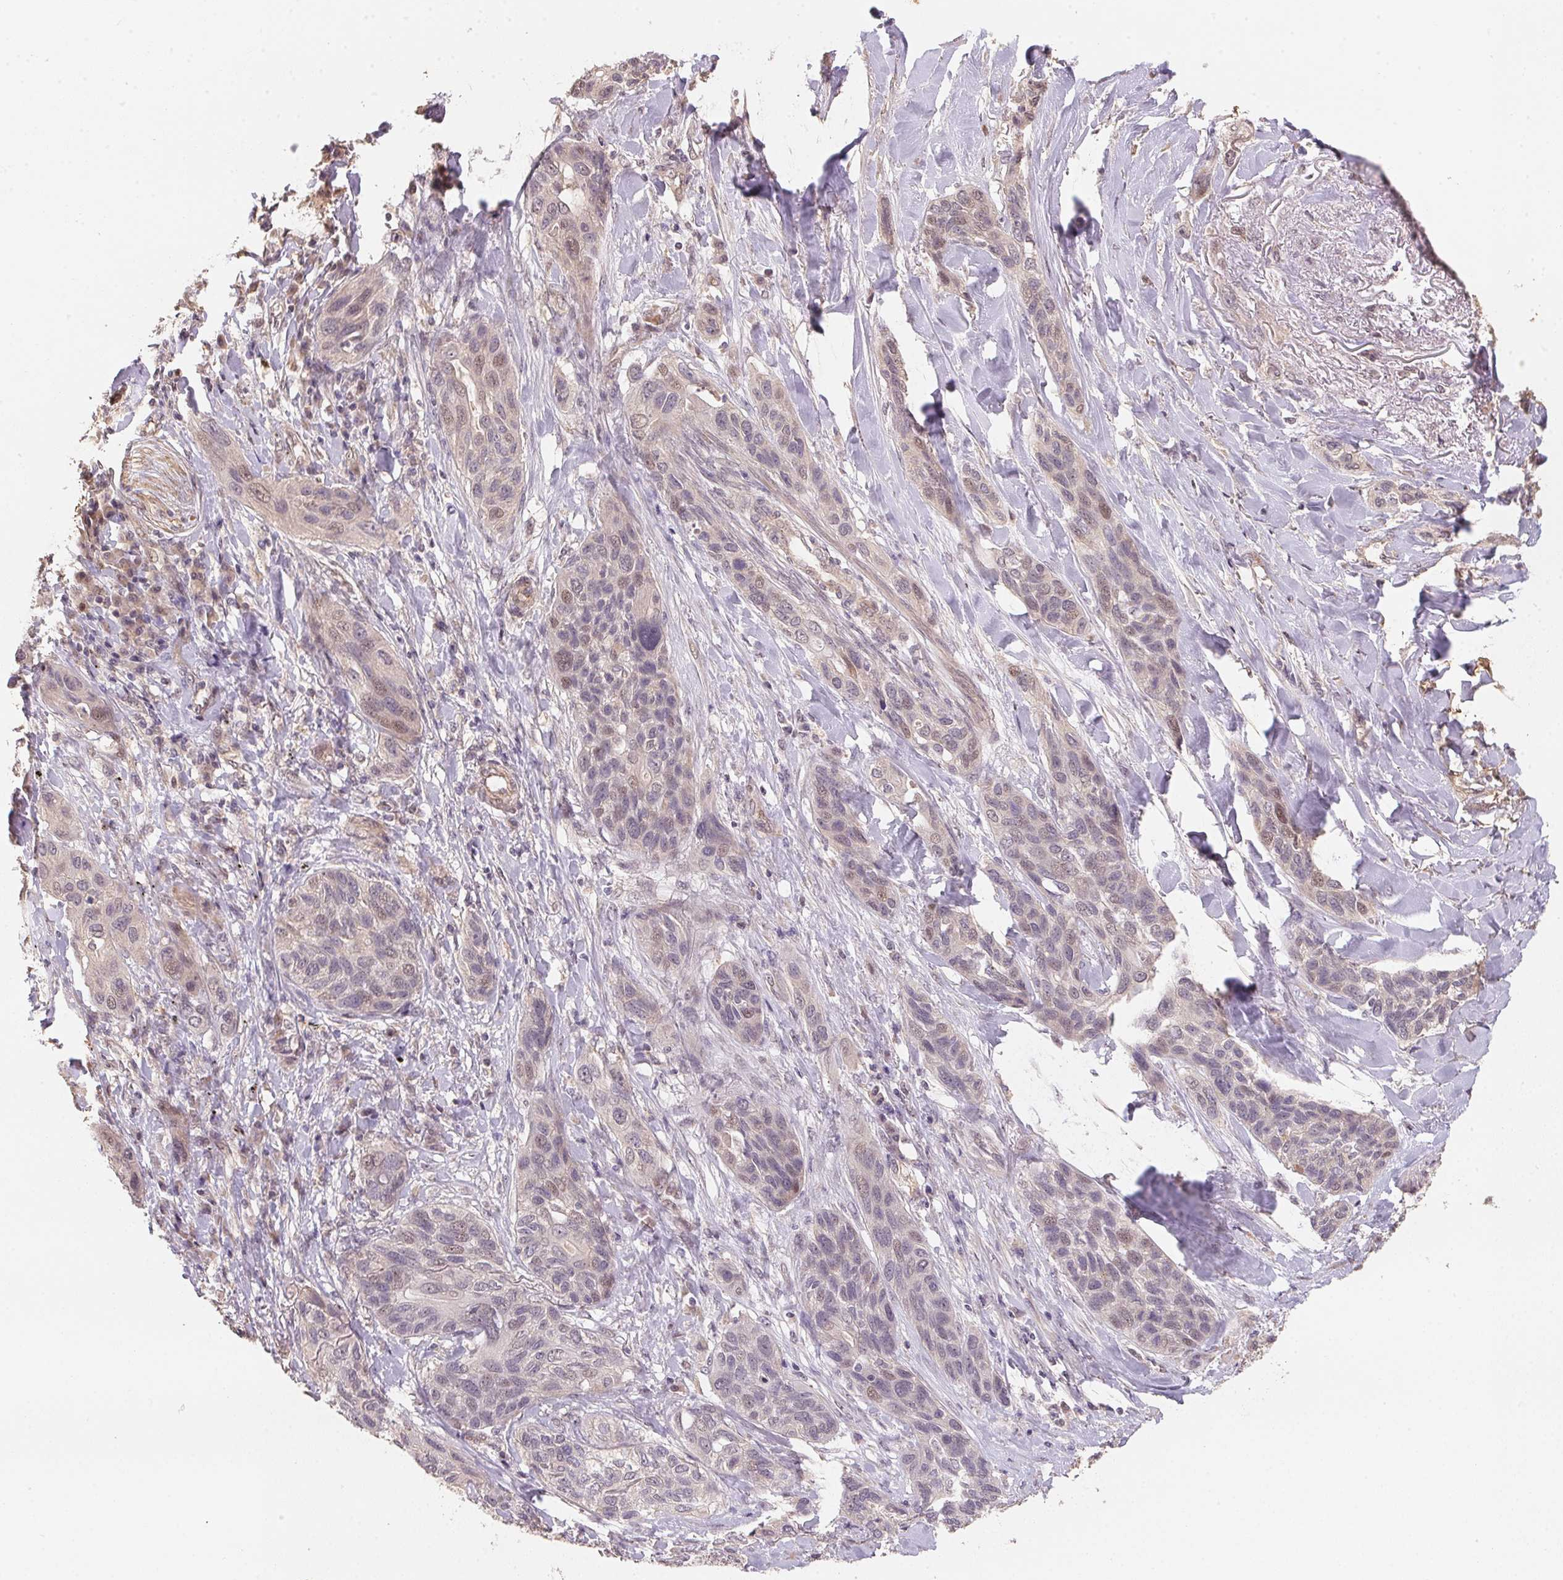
{"staining": {"intensity": "weak", "quantity": "25%-75%", "location": "cytoplasmic/membranous,nuclear"}, "tissue": "lung cancer", "cell_type": "Tumor cells", "image_type": "cancer", "snomed": [{"axis": "morphology", "description": "Squamous cell carcinoma, NOS"}, {"axis": "topography", "description": "Lung"}], "caption": "Protein staining reveals weak cytoplasmic/membranous and nuclear staining in approximately 25%-75% of tumor cells in lung cancer (squamous cell carcinoma). (brown staining indicates protein expression, while blue staining denotes nuclei).", "gene": "TMEM222", "patient": {"sex": "female", "age": 70}}